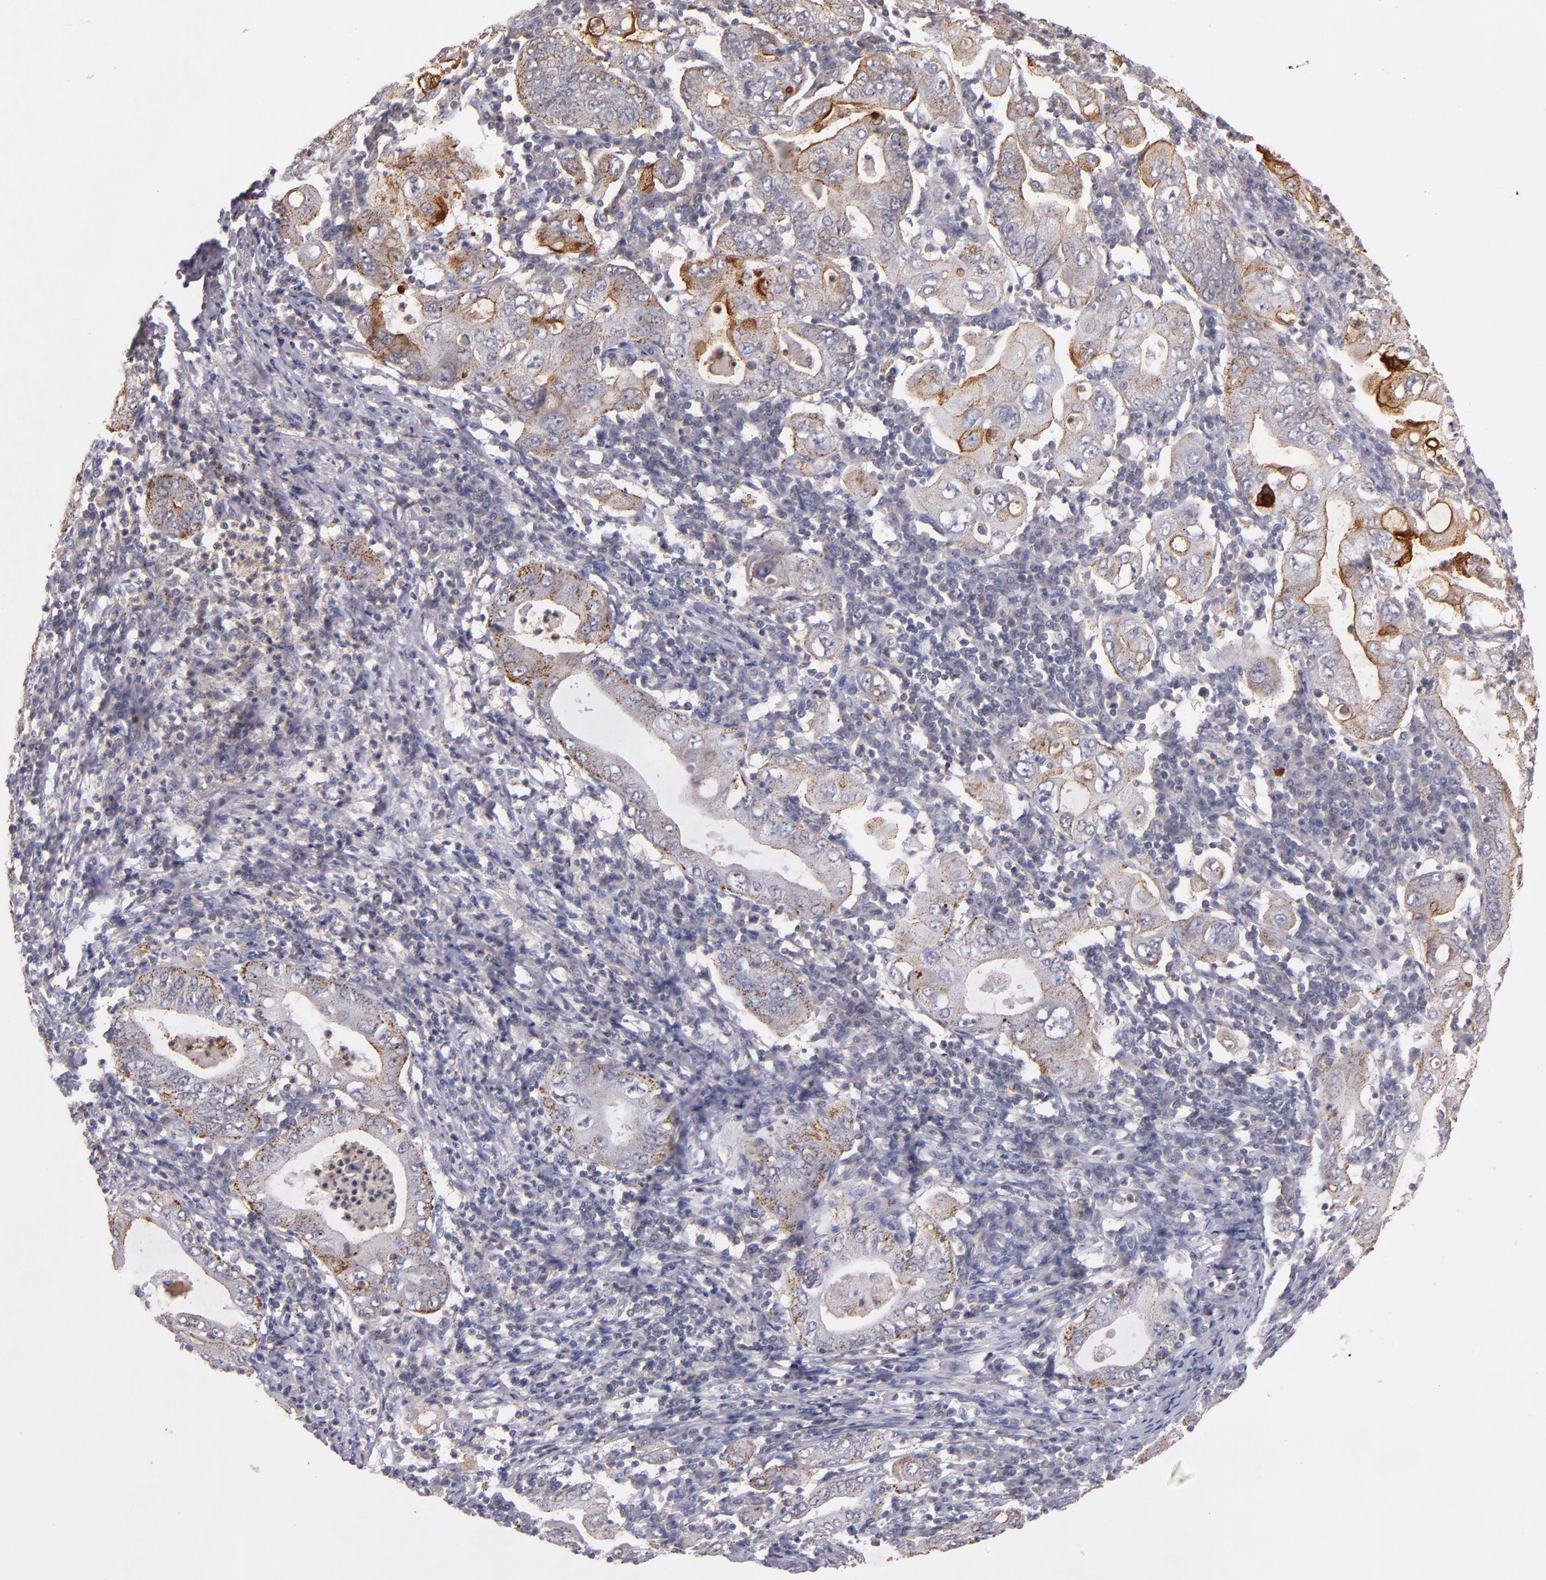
{"staining": {"intensity": "moderate", "quantity": ">75%", "location": "cytoplasmic/membranous"}, "tissue": "stomach cancer", "cell_type": "Tumor cells", "image_type": "cancer", "snomed": [{"axis": "morphology", "description": "Normal tissue, NOS"}, {"axis": "morphology", "description": "Adenocarcinoma, NOS"}, {"axis": "topography", "description": "Esophagus"}, {"axis": "topography", "description": "Stomach, upper"}, {"axis": "topography", "description": "Peripheral nerve tissue"}], "caption": "This micrograph shows IHC staining of stomach adenocarcinoma, with medium moderate cytoplasmic/membranous positivity in approximately >75% of tumor cells.", "gene": "SYP", "patient": {"sex": "male", "age": 62}}